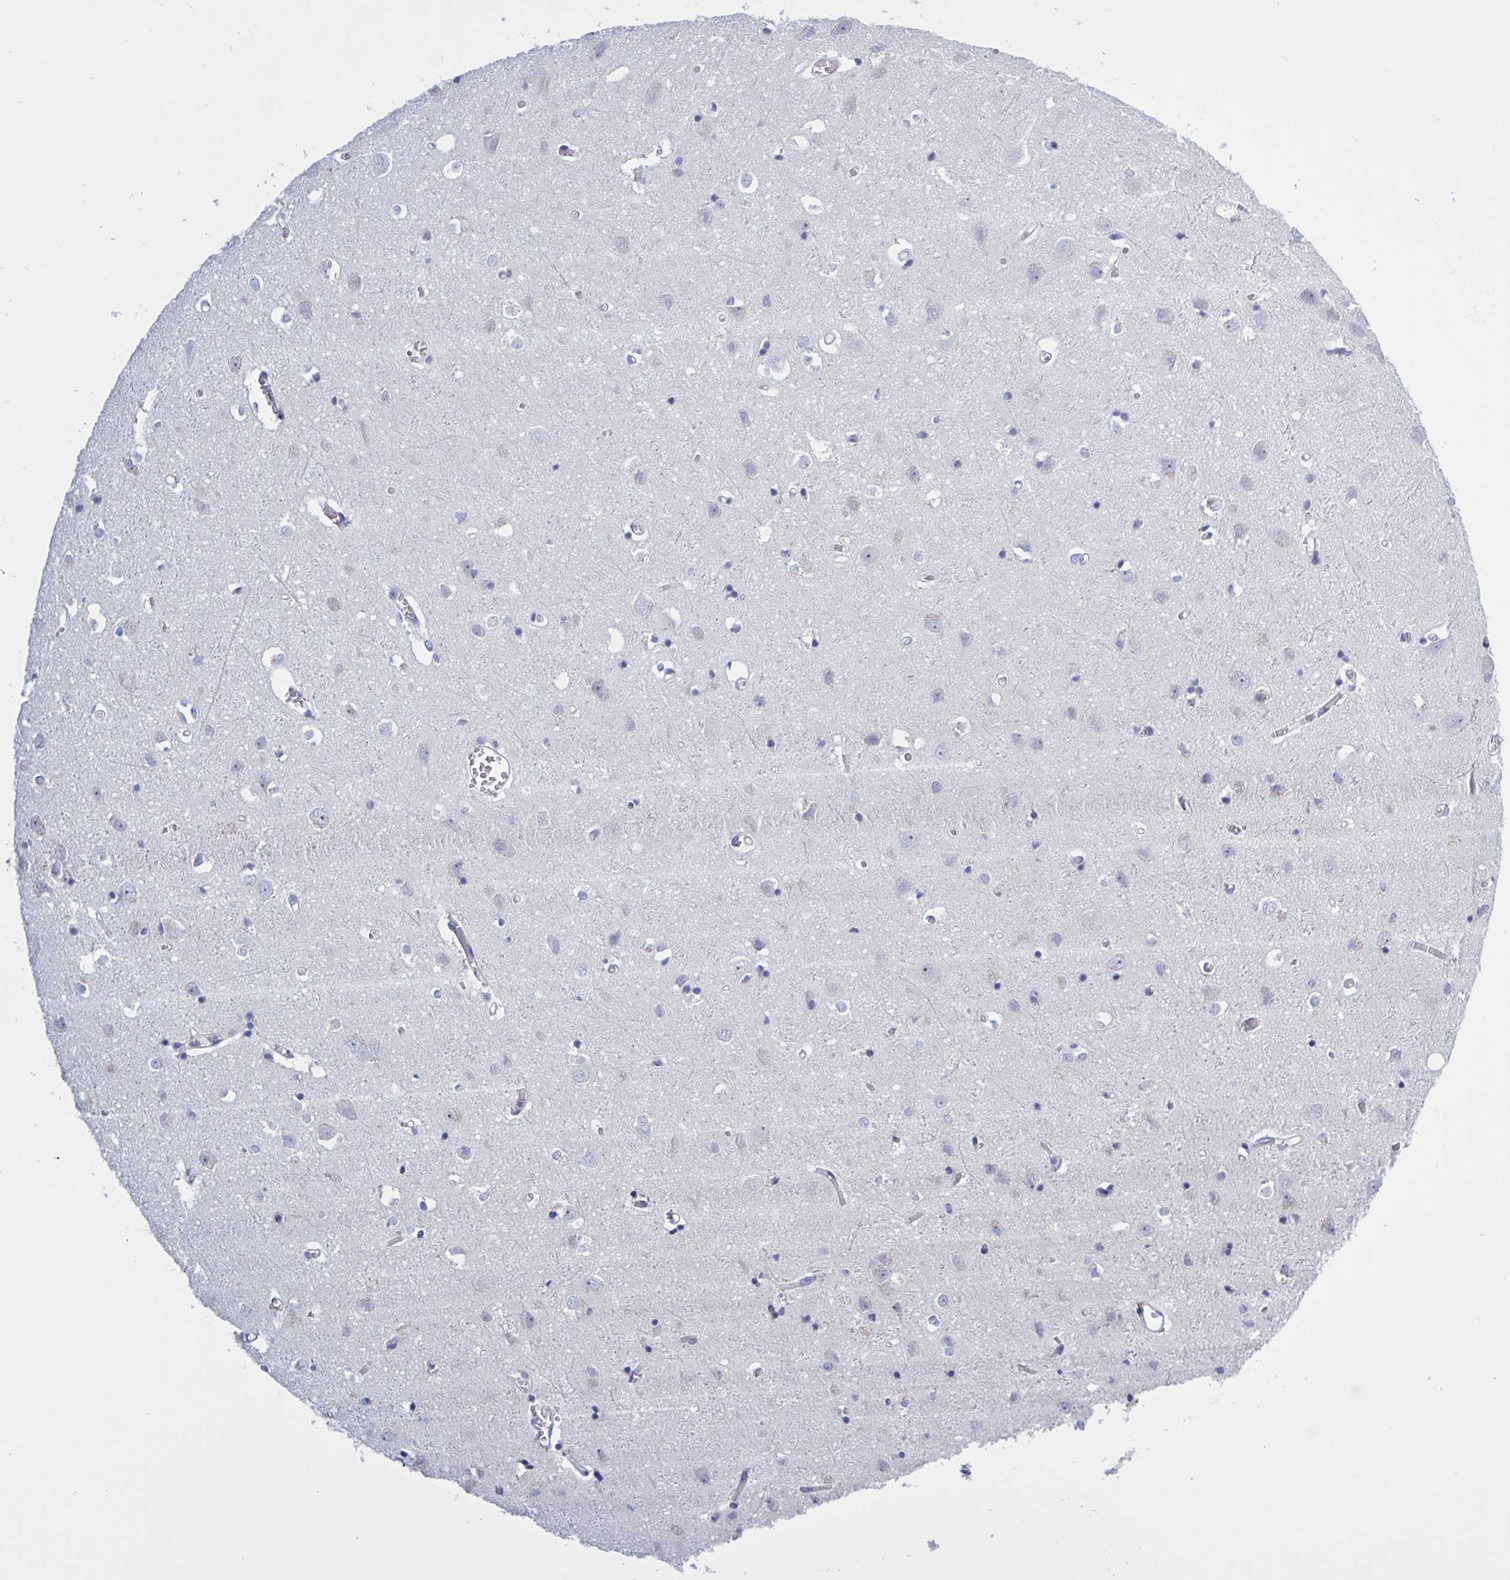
{"staining": {"intensity": "negative", "quantity": "none", "location": "none"}, "tissue": "cerebral cortex", "cell_type": "Endothelial cells", "image_type": "normal", "snomed": [{"axis": "morphology", "description": "Normal tissue, NOS"}, {"axis": "topography", "description": "Cerebral cortex"}], "caption": "Endothelial cells show no significant staining in unremarkable cerebral cortex.", "gene": "ST14", "patient": {"sex": "male", "age": 70}}